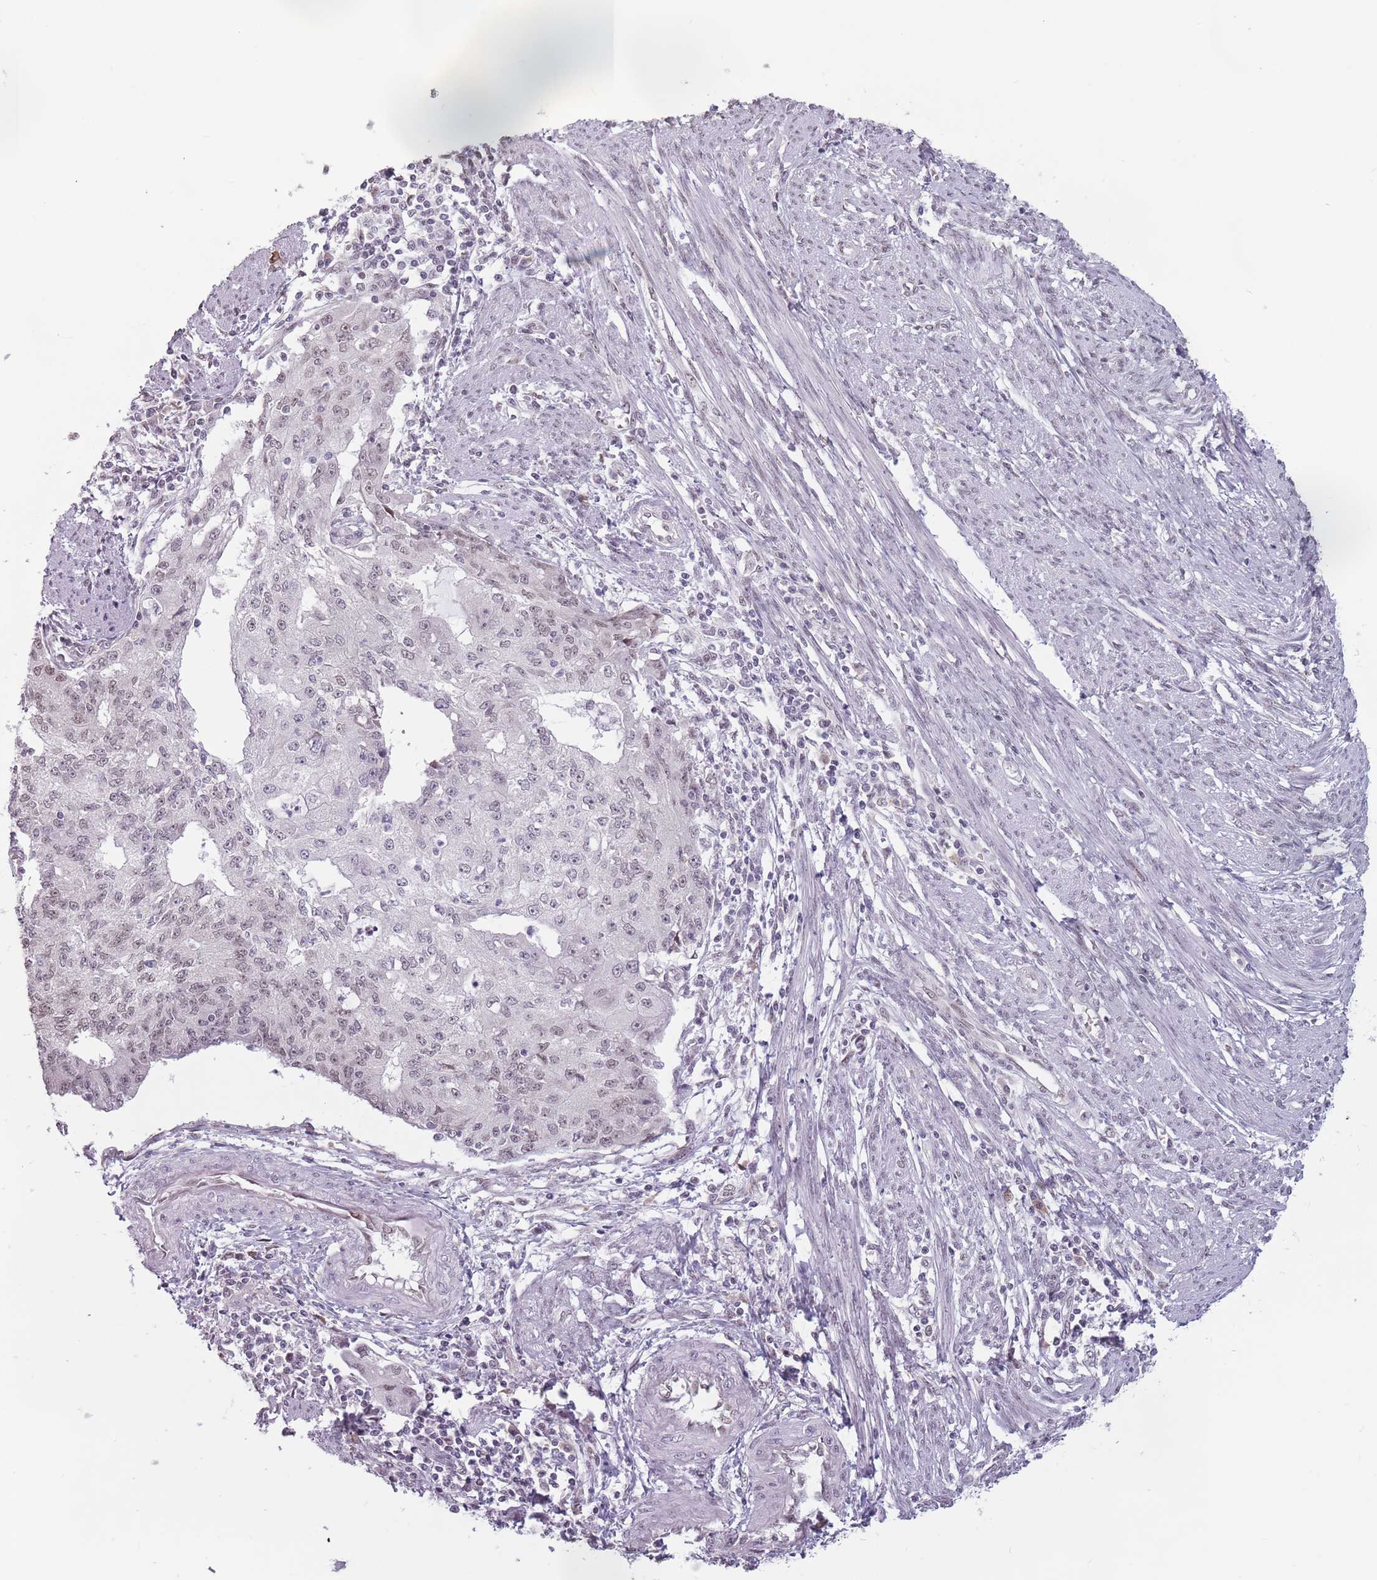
{"staining": {"intensity": "weak", "quantity": "25%-75%", "location": "nuclear"}, "tissue": "endometrial cancer", "cell_type": "Tumor cells", "image_type": "cancer", "snomed": [{"axis": "morphology", "description": "Adenocarcinoma, NOS"}, {"axis": "topography", "description": "Endometrium"}], "caption": "IHC (DAB (3,3'-diaminobenzidine)) staining of endometrial adenocarcinoma demonstrates weak nuclear protein positivity in about 25%-75% of tumor cells.", "gene": "PTCHD1", "patient": {"sex": "female", "age": 56}}